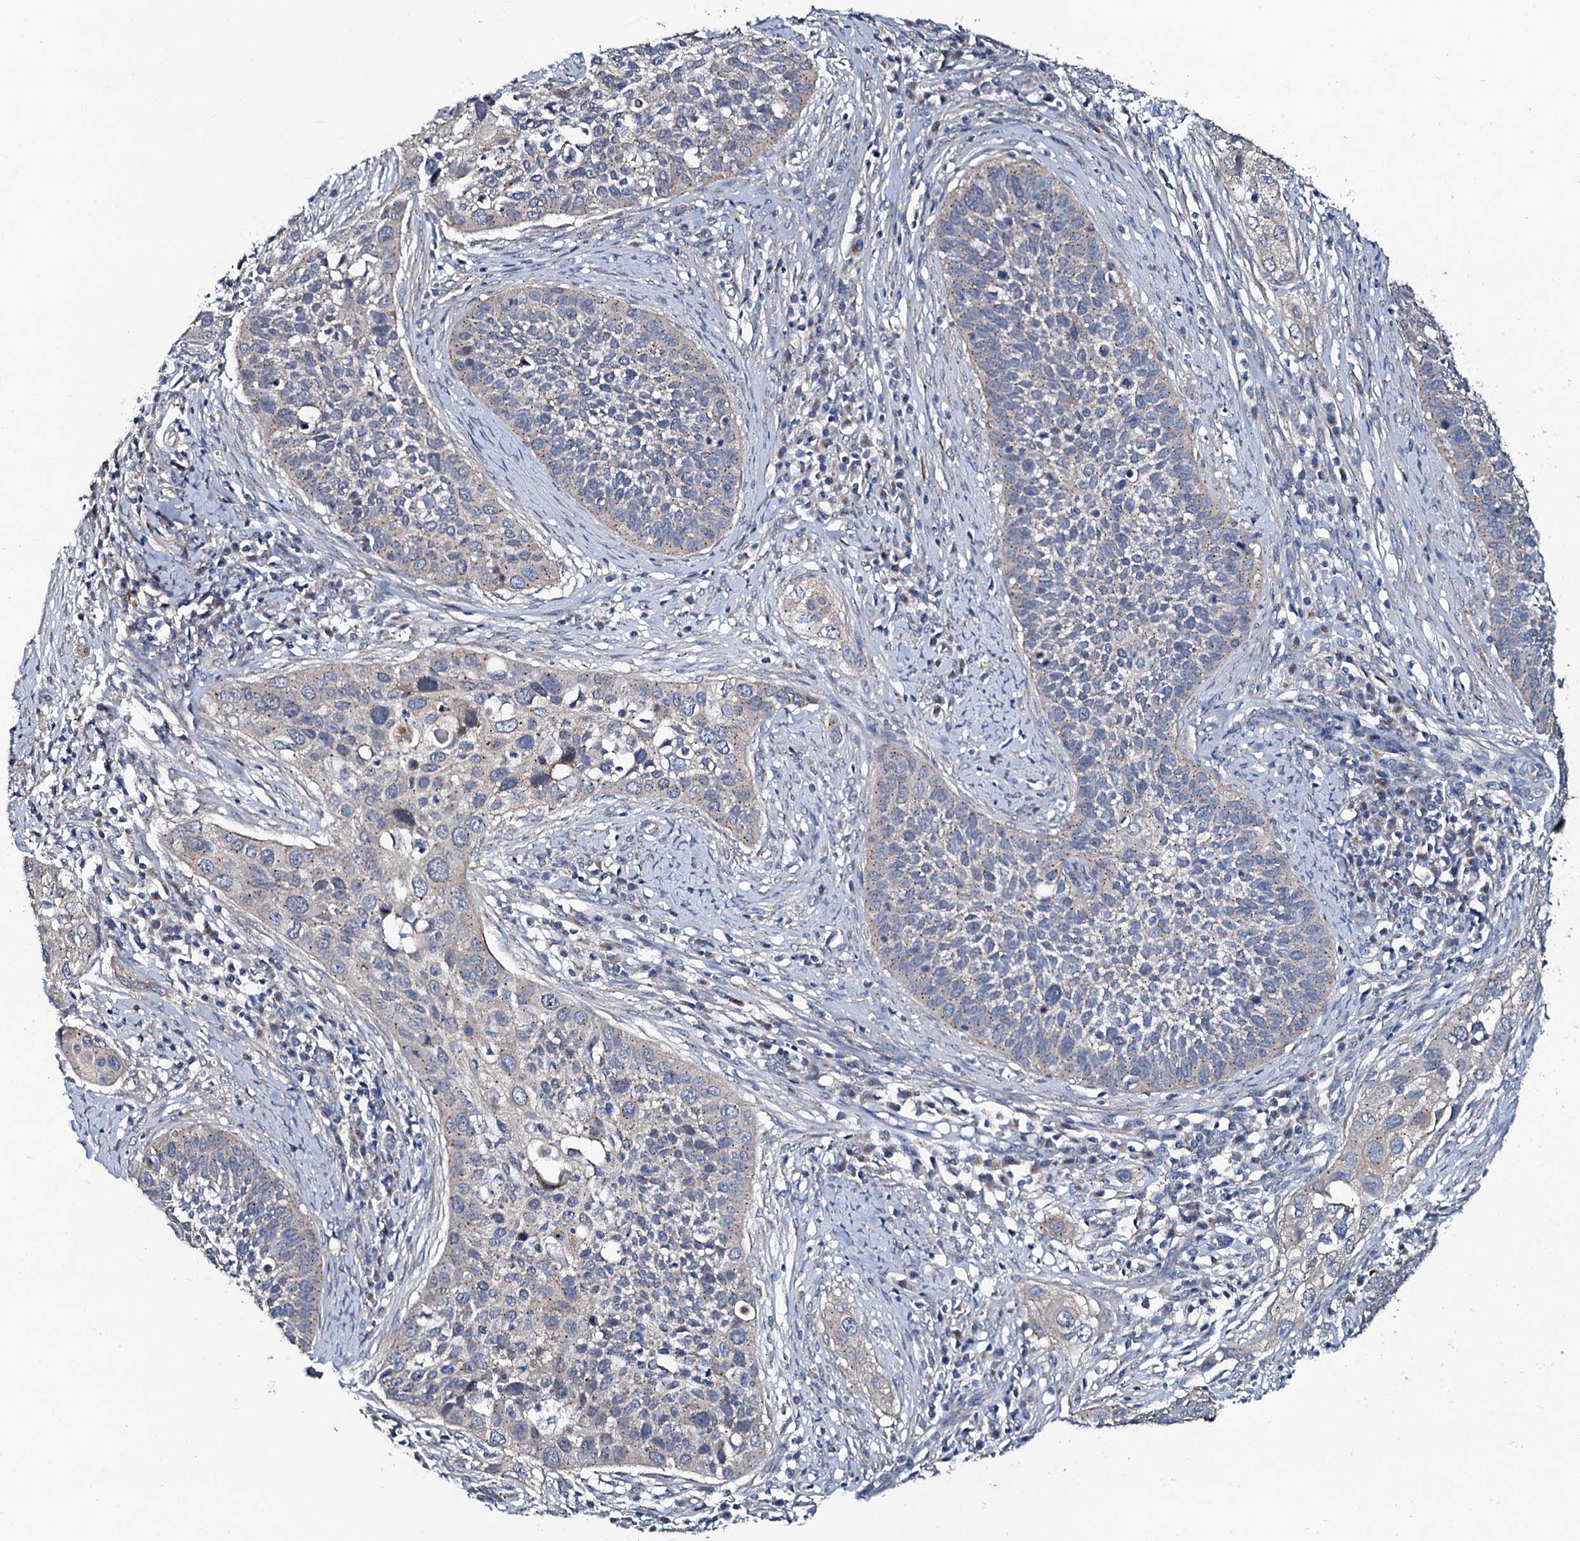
{"staining": {"intensity": "weak", "quantity": "25%-75%", "location": "cytoplasmic/membranous"}, "tissue": "cervical cancer", "cell_type": "Tumor cells", "image_type": "cancer", "snomed": [{"axis": "morphology", "description": "Squamous cell carcinoma, NOS"}, {"axis": "topography", "description": "Cervix"}], "caption": "Human cervical cancer (squamous cell carcinoma) stained with a protein marker exhibits weak staining in tumor cells.", "gene": "USPL1", "patient": {"sex": "female", "age": 34}}